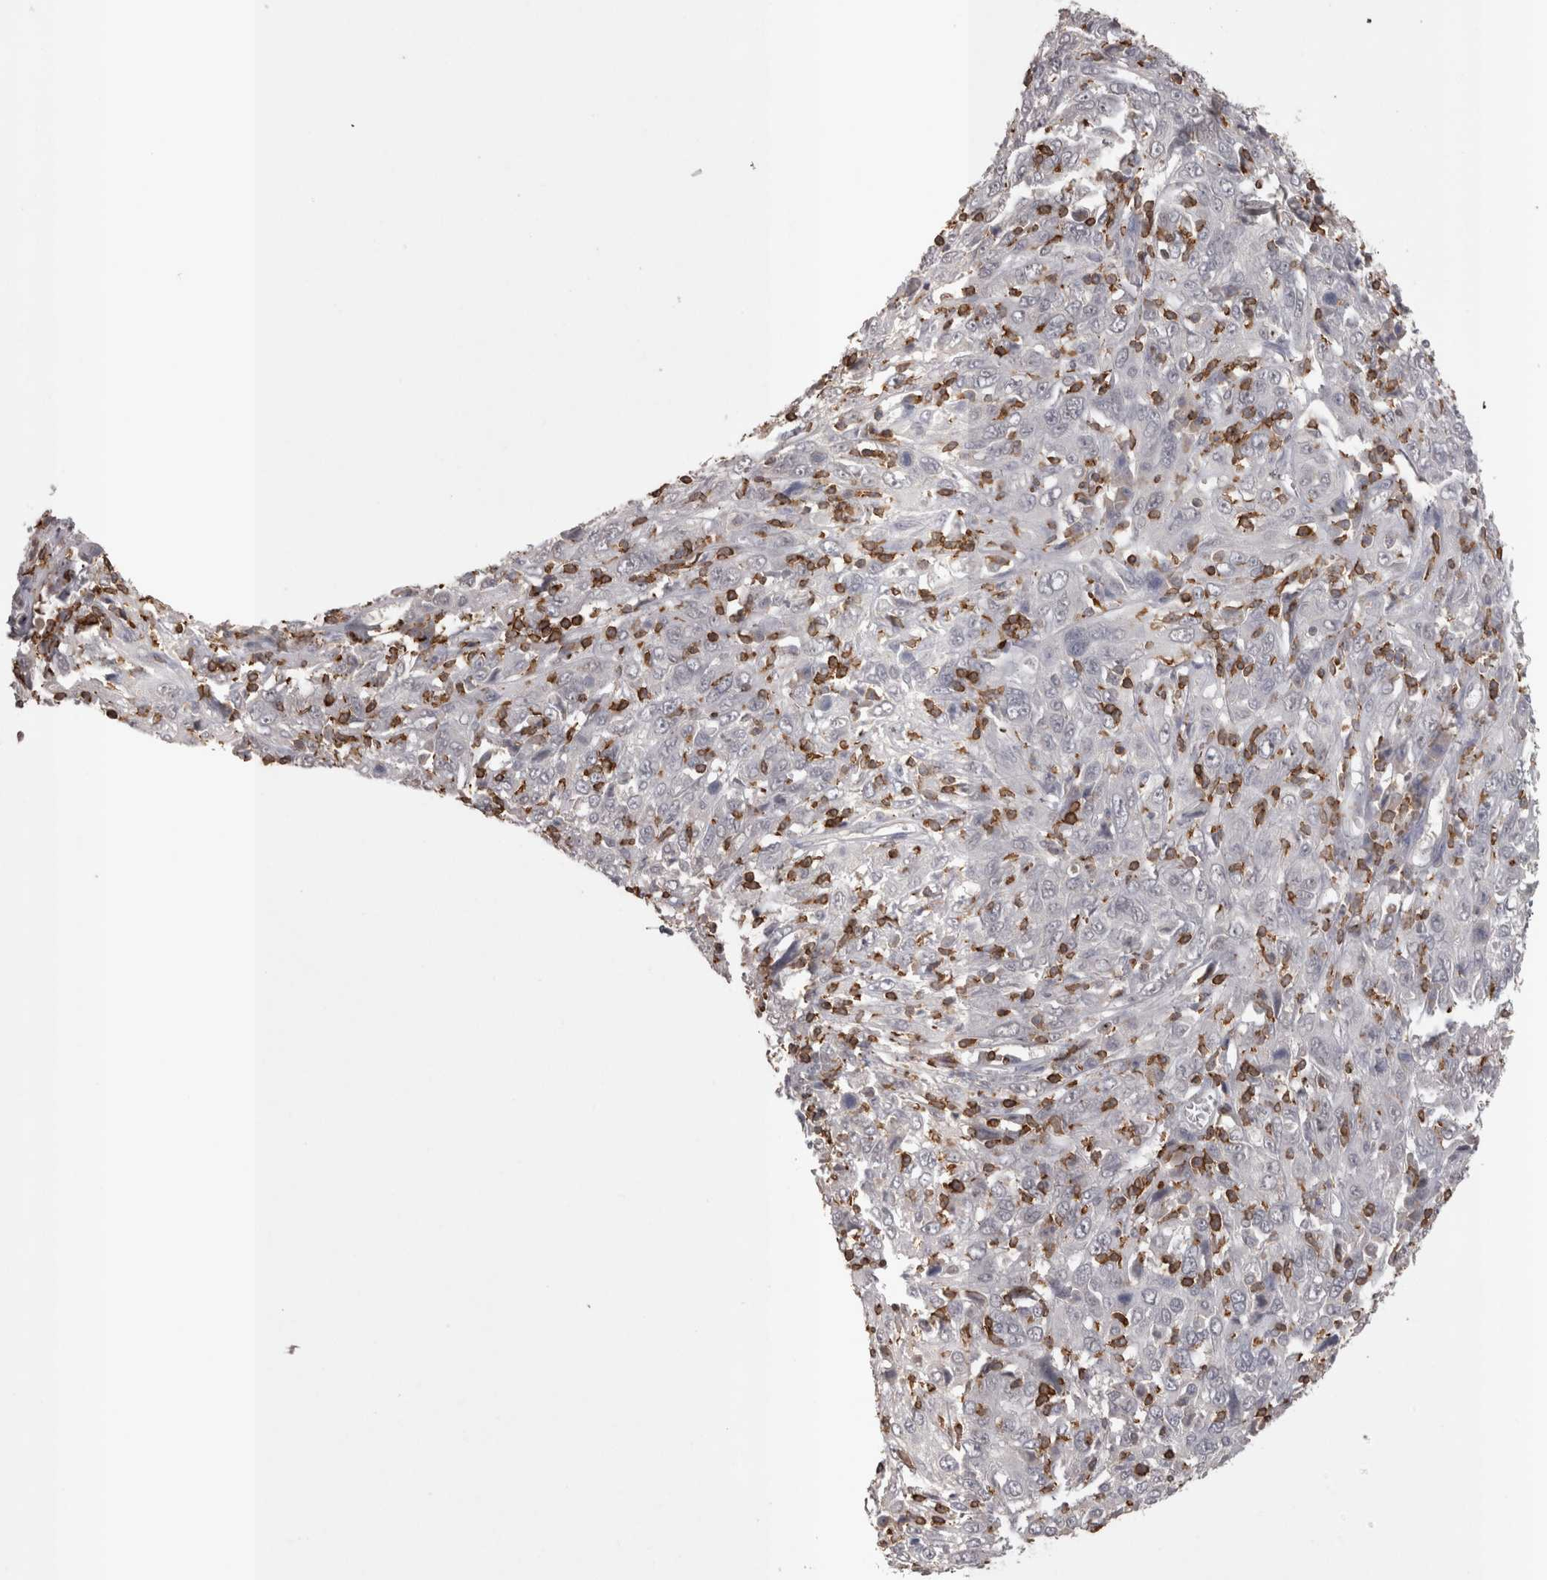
{"staining": {"intensity": "negative", "quantity": "none", "location": "none"}, "tissue": "cervical cancer", "cell_type": "Tumor cells", "image_type": "cancer", "snomed": [{"axis": "morphology", "description": "Squamous cell carcinoma, NOS"}, {"axis": "topography", "description": "Cervix"}], "caption": "High magnification brightfield microscopy of cervical cancer stained with DAB (brown) and counterstained with hematoxylin (blue): tumor cells show no significant staining.", "gene": "SKAP1", "patient": {"sex": "female", "age": 46}}